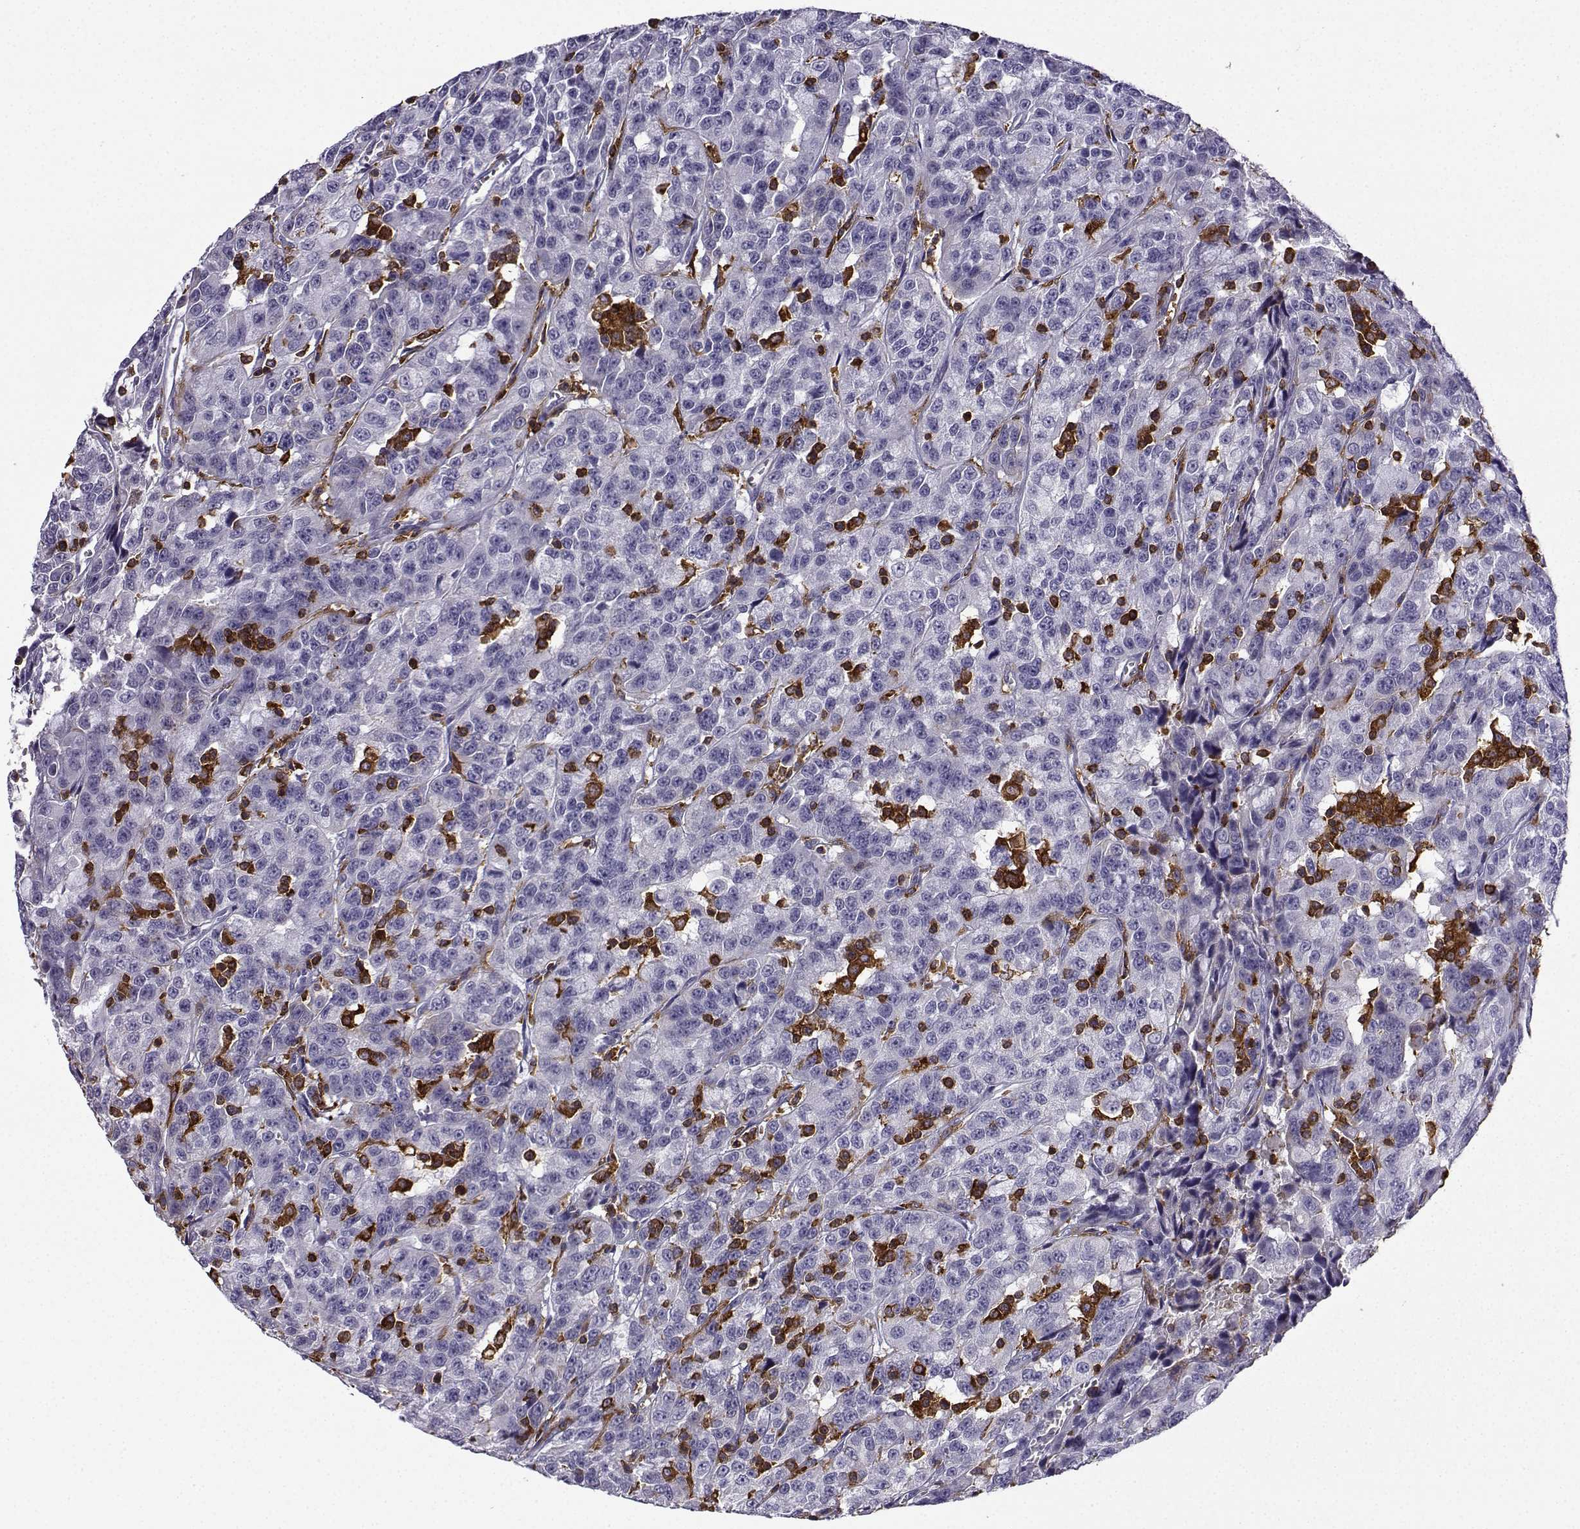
{"staining": {"intensity": "negative", "quantity": "none", "location": "none"}, "tissue": "urothelial cancer", "cell_type": "Tumor cells", "image_type": "cancer", "snomed": [{"axis": "morphology", "description": "Urothelial carcinoma, NOS"}, {"axis": "morphology", "description": "Urothelial carcinoma, High grade"}, {"axis": "topography", "description": "Urinary bladder"}], "caption": "Histopathology image shows no protein staining in tumor cells of urothelial carcinoma (high-grade) tissue.", "gene": "DOCK10", "patient": {"sex": "female", "age": 73}}